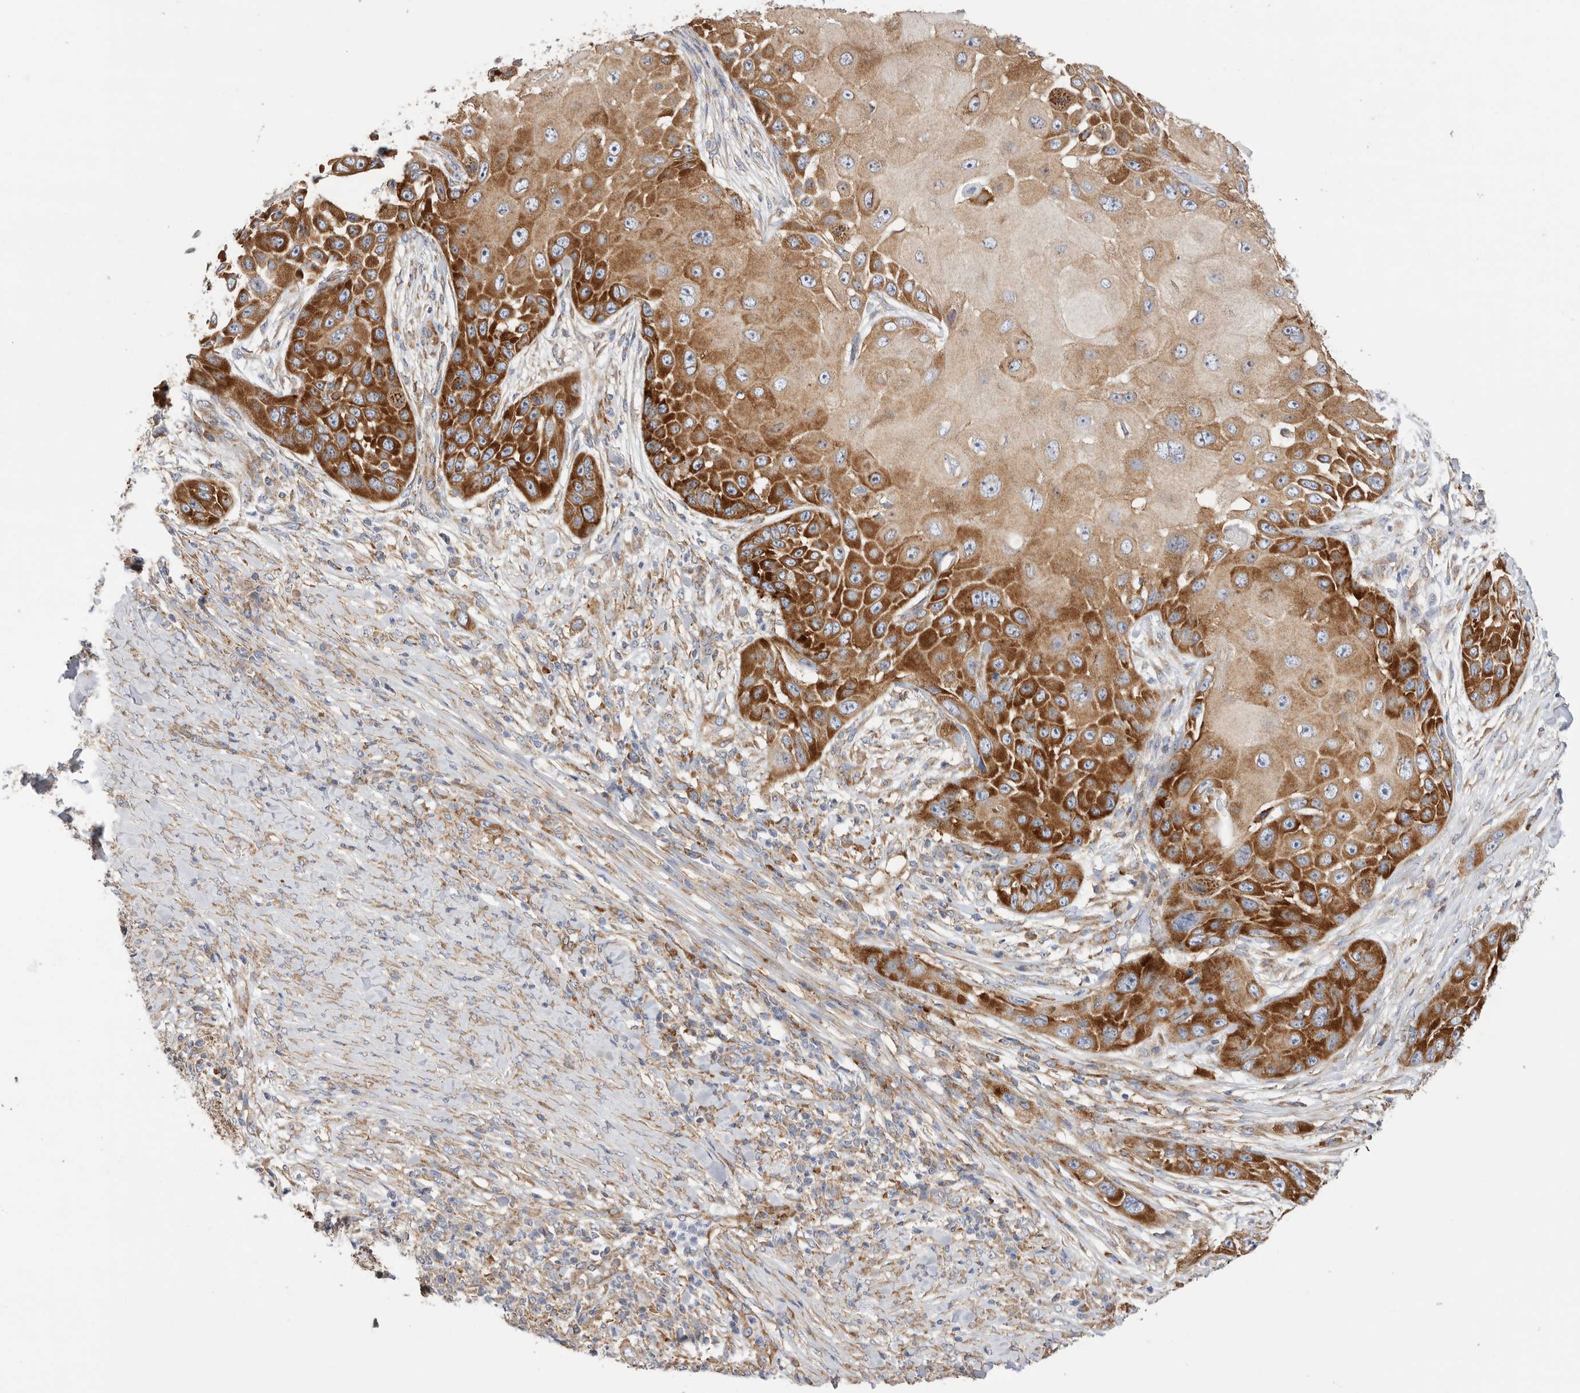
{"staining": {"intensity": "strong", "quantity": ">75%", "location": "cytoplasmic/membranous"}, "tissue": "skin cancer", "cell_type": "Tumor cells", "image_type": "cancer", "snomed": [{"axis": "morphology", "description": "Squamous cell carcinoma, NOS"}, {"axis": "topography", "description": "Skin"}], "caption": "This is a micrograph of immunohistochemistry staining of skin cancer, which shows strong positivity in the cytoplasmic/membranous of tumor cells.", "gene": "SERBP1", "patient": {"sex": "female", "age": 44}}